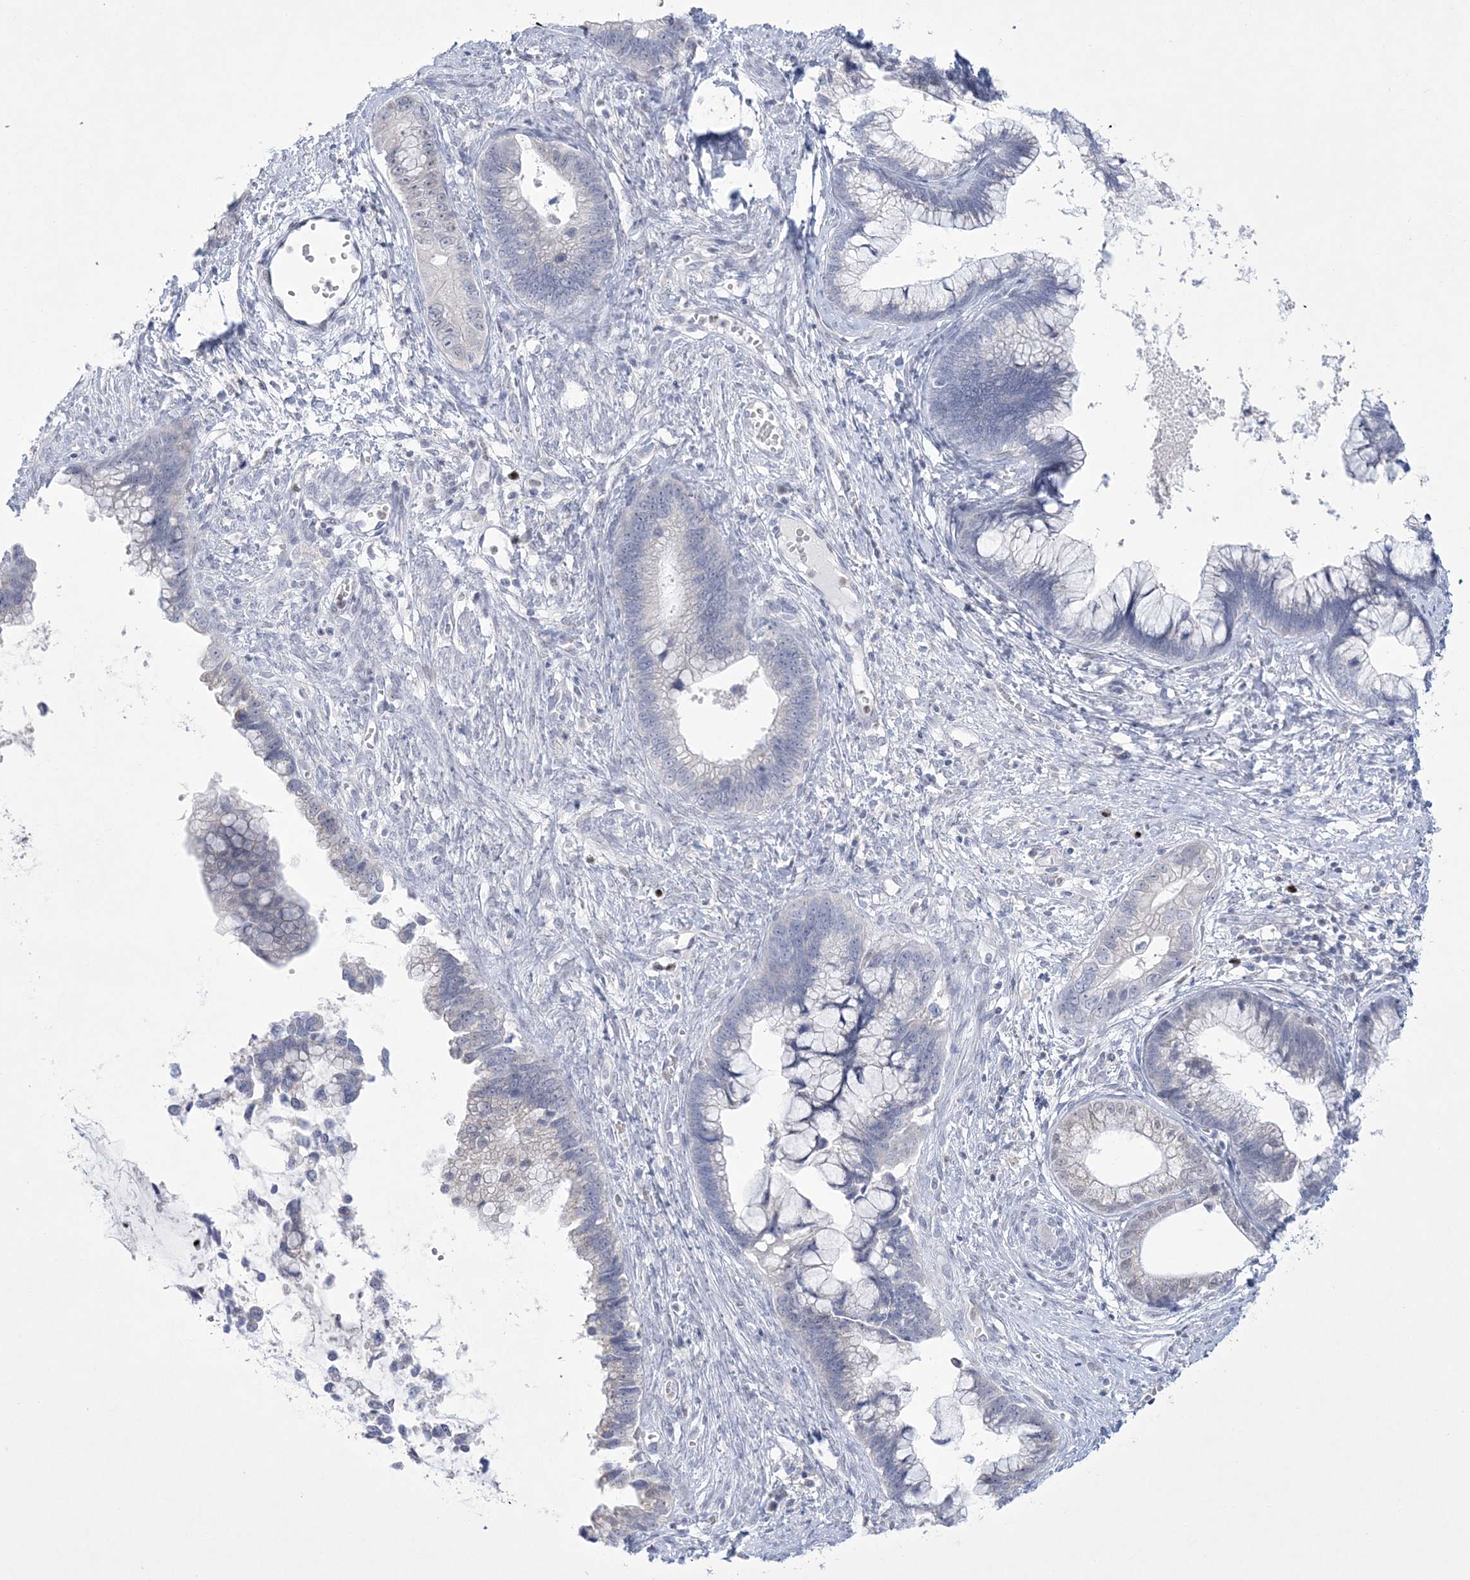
{"staining": {"intensity": "negative", "quantity": "none", "location": "none"}, "tissue": "cervical cancer", "cell_type": "Tumor cells", "image_type": "cancer", "snomed": [{"axis": "morphology", "description": "Adenocarcinoma, NOS"}, {"axis": "topography", "description": "Cervix"}], "caption": "Human cervical adenocarcinoma stained for a protein using immunohistochemistry exhibits no positivity in tumor cells.", "gene": "WDR27", "patient": {"sex": "female", "age": 44}}